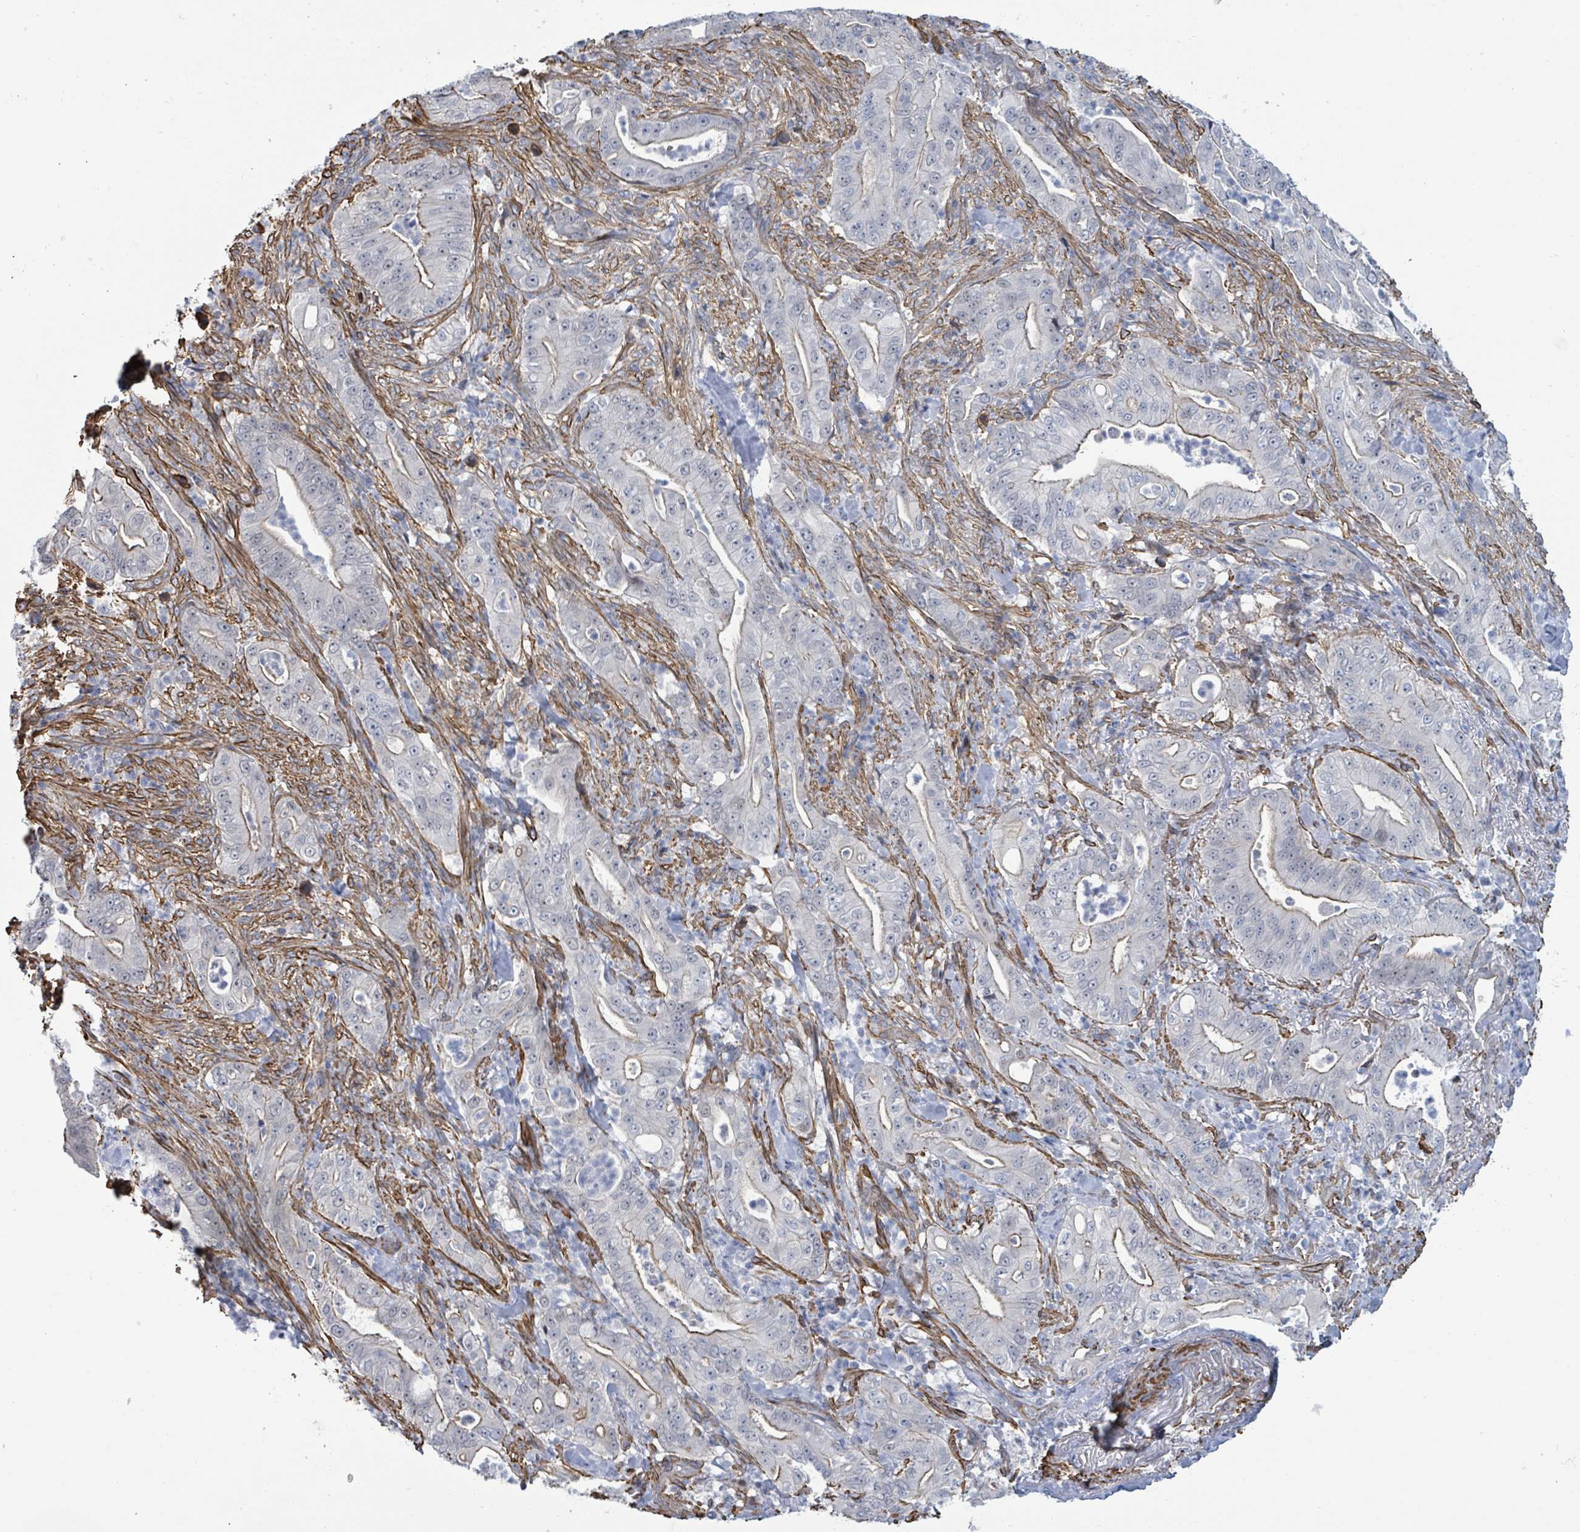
{"staining": {"intensity": "moderate", "quantity": "<25%", "location": "cytoplasmic/membranous"}, "tissue": "pancreatic cancer", "cell_type": "Tumor cells", "image_type": "cancer", "snomed": [{"axis": "morphology", "description": "Adenocarcinoma, NOS"}, {"axis": "topography", "description": "Pancreas"}], "caption": "Immunohistochemical staining of human adenocarcinoma (pancreatic) exhibits moderate cytoplasmic/membranous protein staining in approximately <25% of tumor cells.", "gene": "DMRTC1B", "patient": {"sex": "male", "age": 71}}